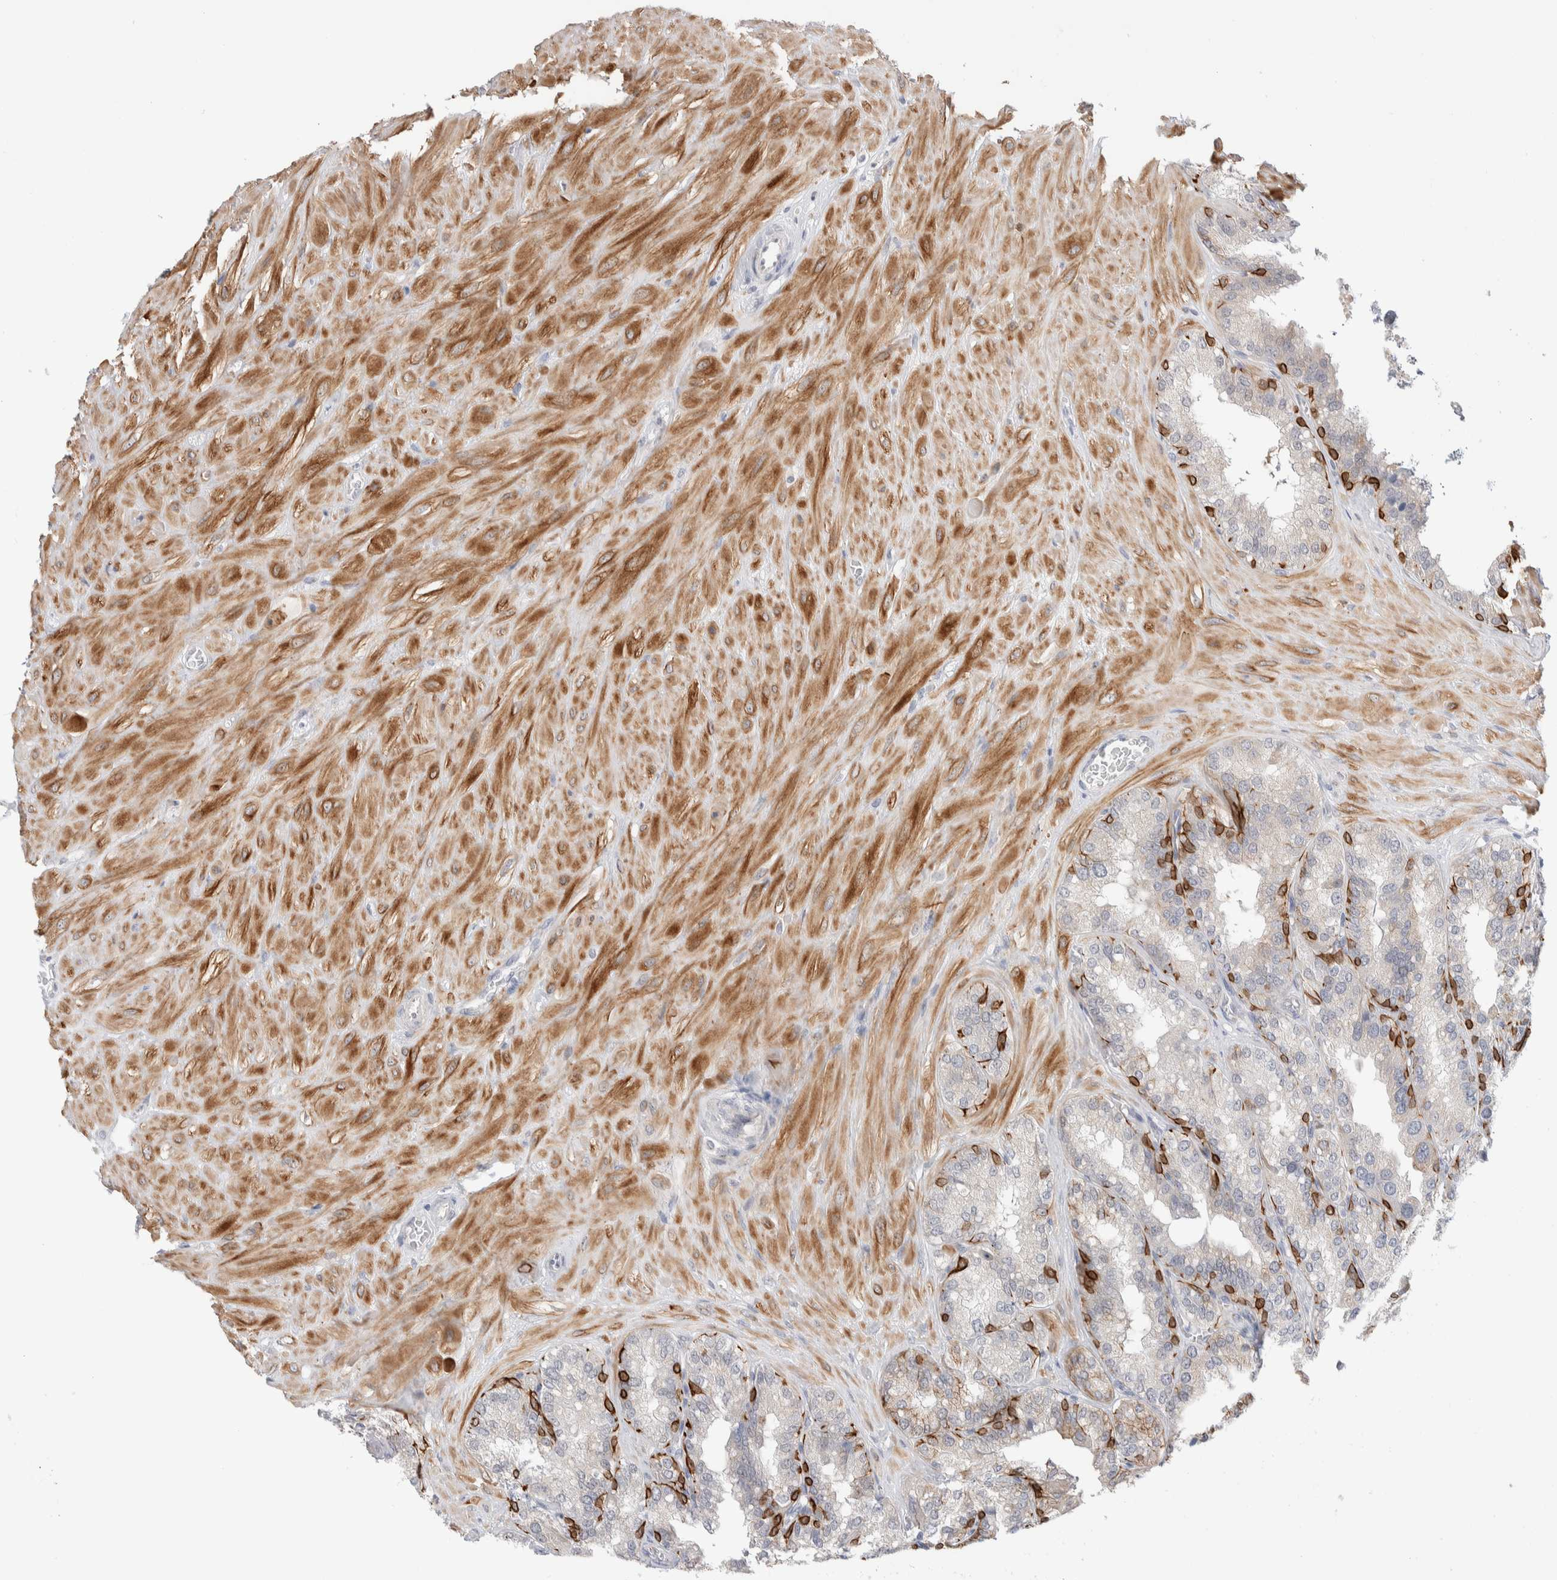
{"staining": {"intensity": "moderate", "quantity": "<25%", "location": "cytoplasmic/membranous"}, "tissue": "seminal vesicle", "cell_type": "Glandular cells", "image_type": "normal", "snomed": [{"axis": "morphology", "description": "Normal tissue, NOS"}, {"axis": "topography", "description": "Prostate"}, {"axis": "topography", "description": "Seminal veicle"}], "caption": "Glandular cells reveal low levels of moderate cytoplasmic/membranous positivity in about <25% of cells in benign seminal vesicle.", "gene": "C1orf112", "patient": {"sex": "male", "age": 51}}